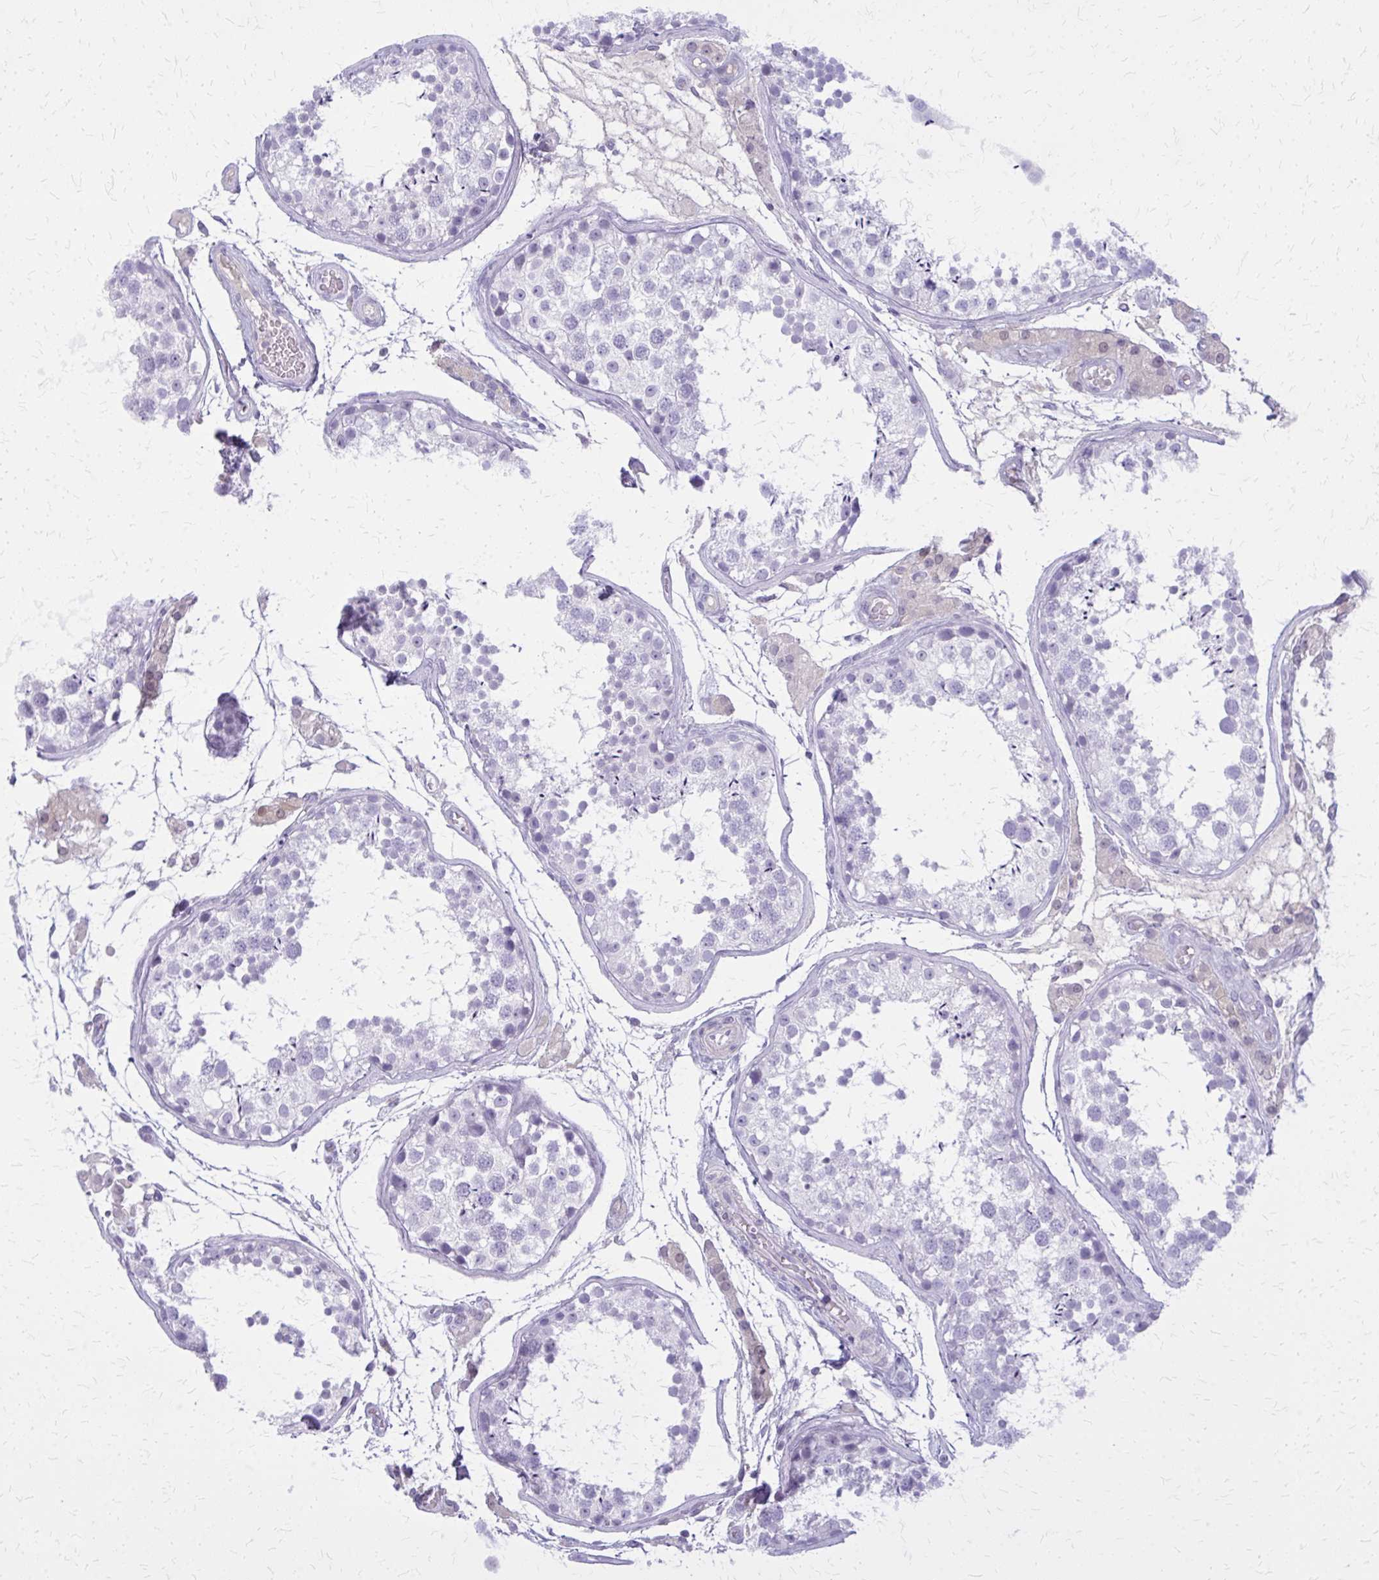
{"staining": {"intensity": "negative", "quantity": "none", "location": "none"}, "tissue": "testis", "cell_type": "Cells in seminiferous ducts", "image_type": "normal", "snomed": [{"axis": "morphology", "description": "Normal tissue, NOS"}, {"axis": "topography", "description": "Testis"}], "caption": "IHC histopathology image of normal testis: human testis stained with DAB demonstrates no significant protein staining in cells in seminiferous ducts. (Stains: DAB IHC with hematoxylin counter stain, Microscopy: brightfield microscopy at high magnification).", "gene": "GLRX", "patient": {"sex": "male", "age": 29}}